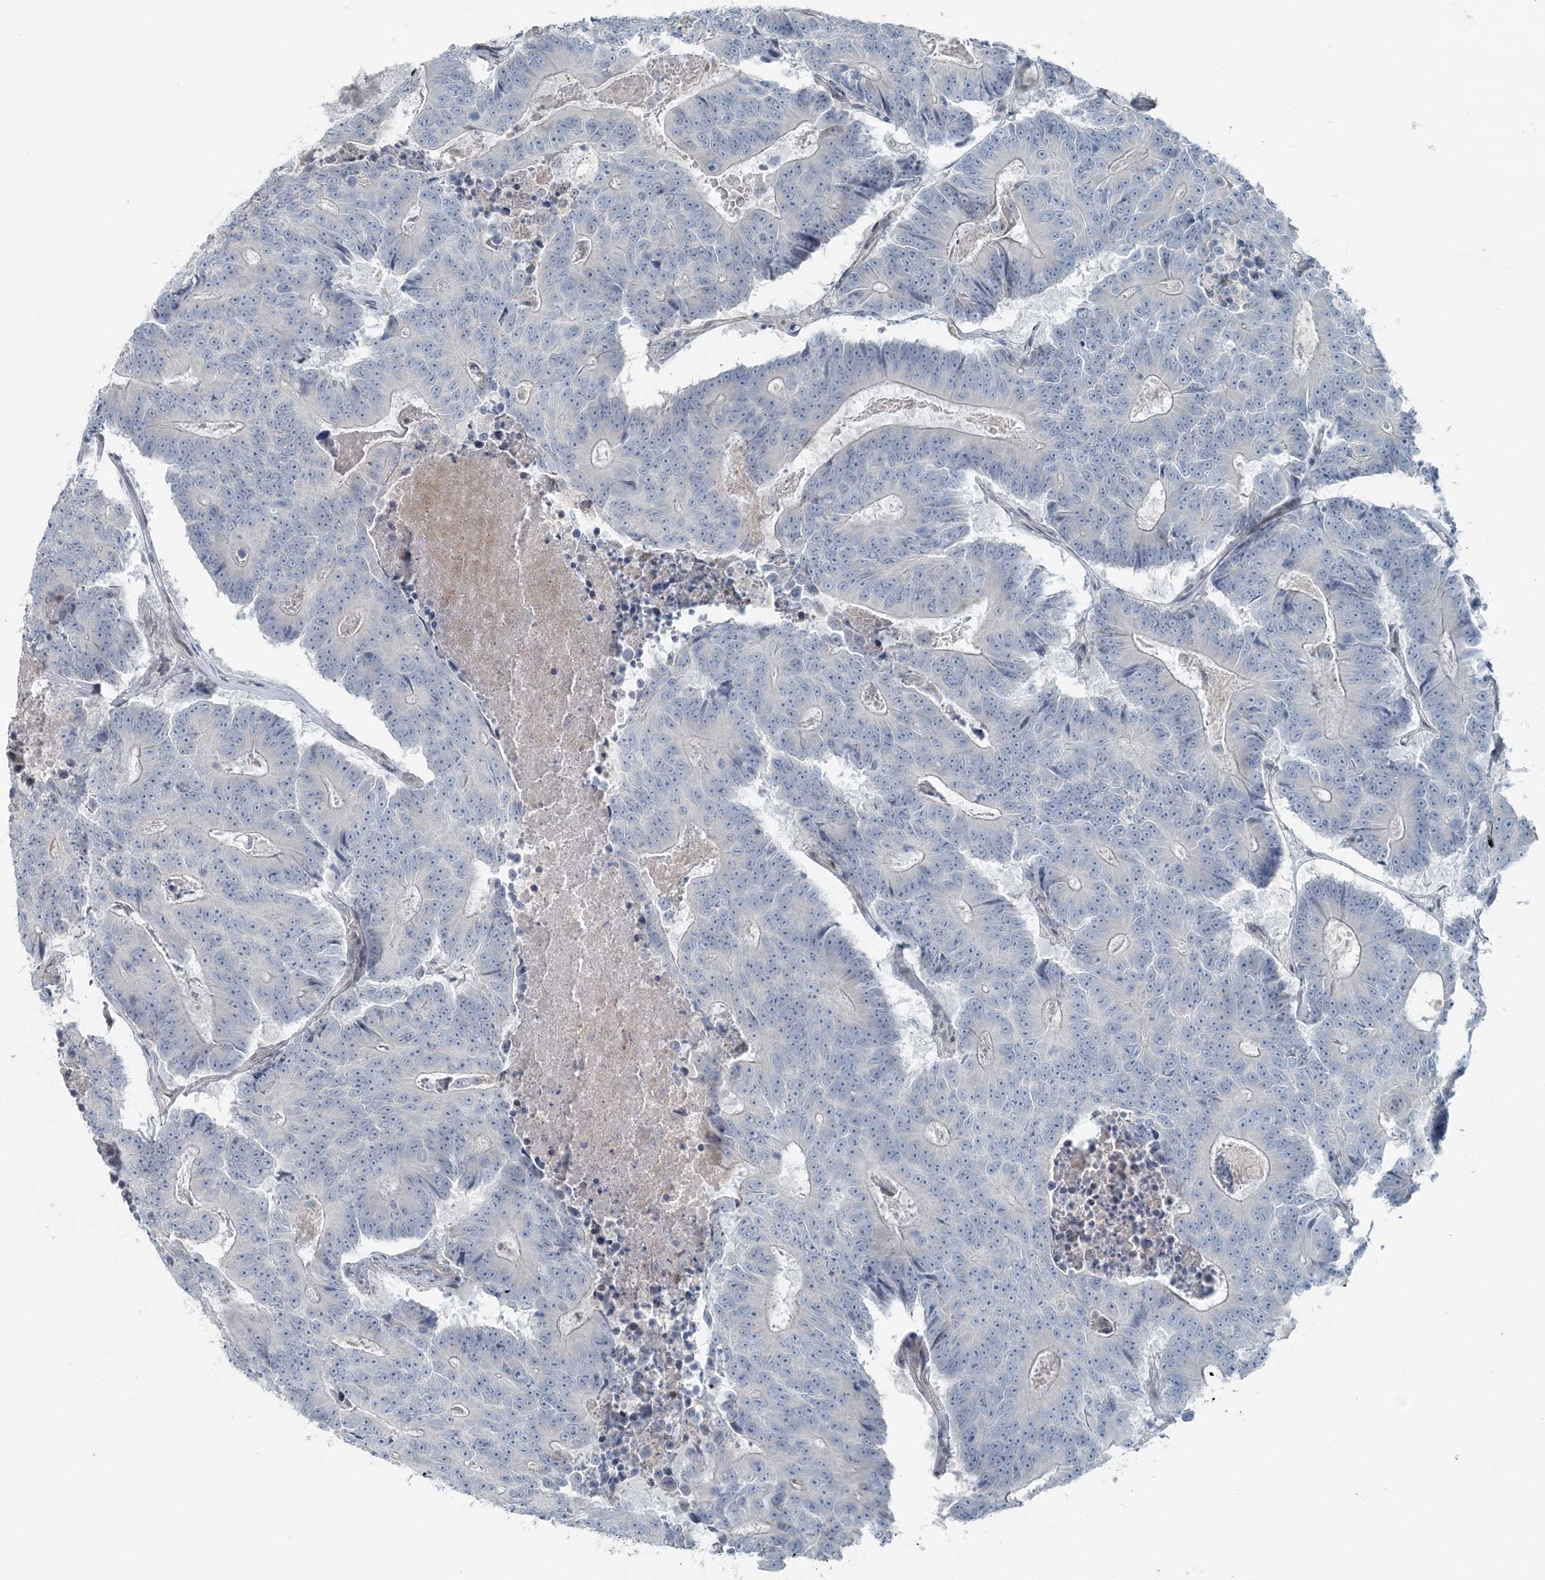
{"staining": {"intensity": "negative", "quantity": "none", "location": "none"}, "tissue": "colorectal cancer", "cell_type": "Tumor cells", "image_type": "cancer", "snomed": [{"axis": "morphology", "description": "Adenocarcinoma, NOS"}, {"axis": "topography", "description": "Colon"}], "caption": "The photomicrograph reveals no staining of tumor cells in adenocarcinoma (colorectal).", "gene": "FBXL17", "patient": {"sex": "male", "age": 83}}